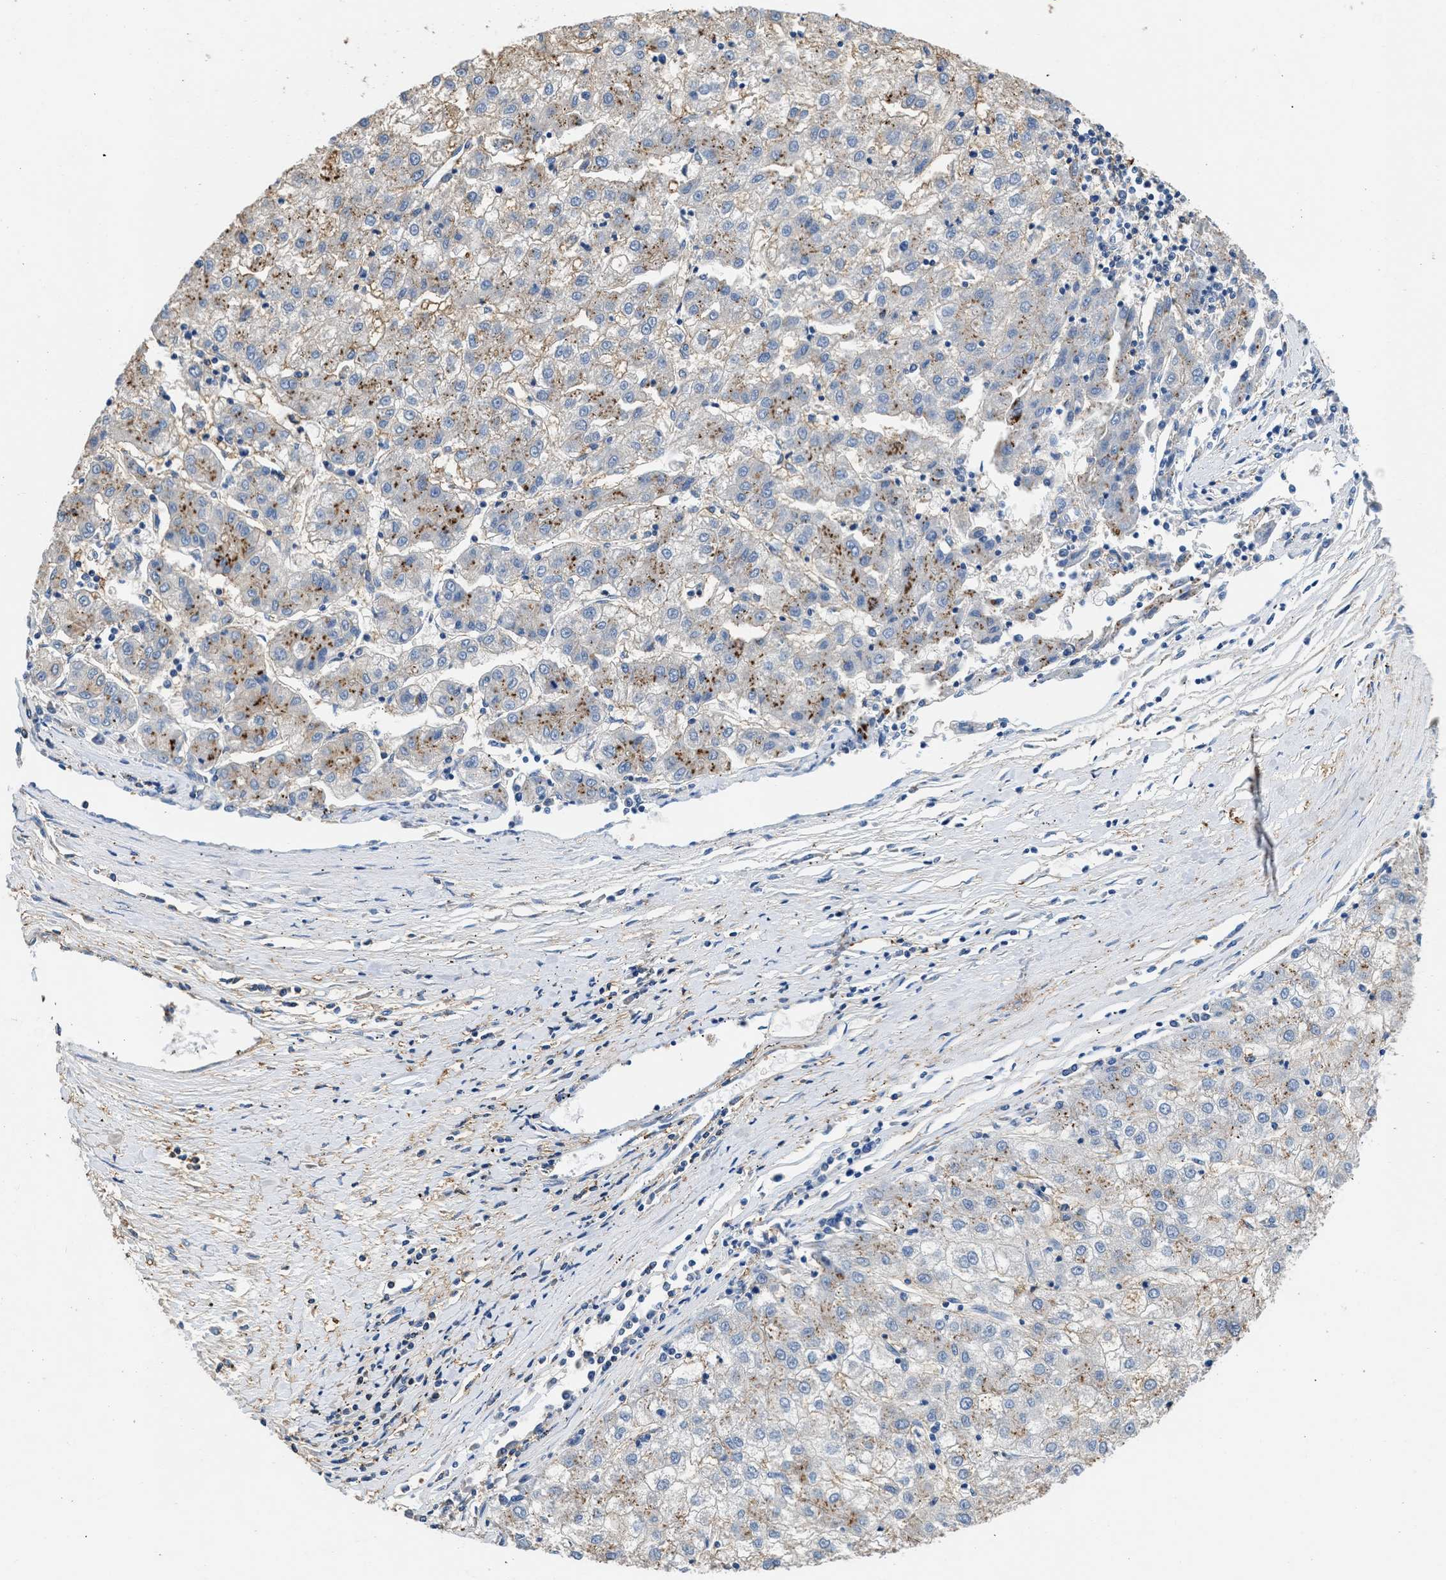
{"staining": {"intensity": "moderate", "quantity": ">75%", "location": "cytoplasmic/membranous"}, "tissue": "liver cancer", "cell_type": "Tumor cells", "image_type": "cancer", "snomed": [{"axis": "morphology", "description": "Carcinoma, Hepatocellular, NOS"}, {"axis": "topography", "description": "Liver"}], "caption": "There is medium levels of moderate cytoplasmic/membranous positivity in tumor cells of liver cancer, as demonstrated by immunohistochemical staining (brown color).", "gene": "KCNQ4", "patient": {"sex": "male", "age": 72}}